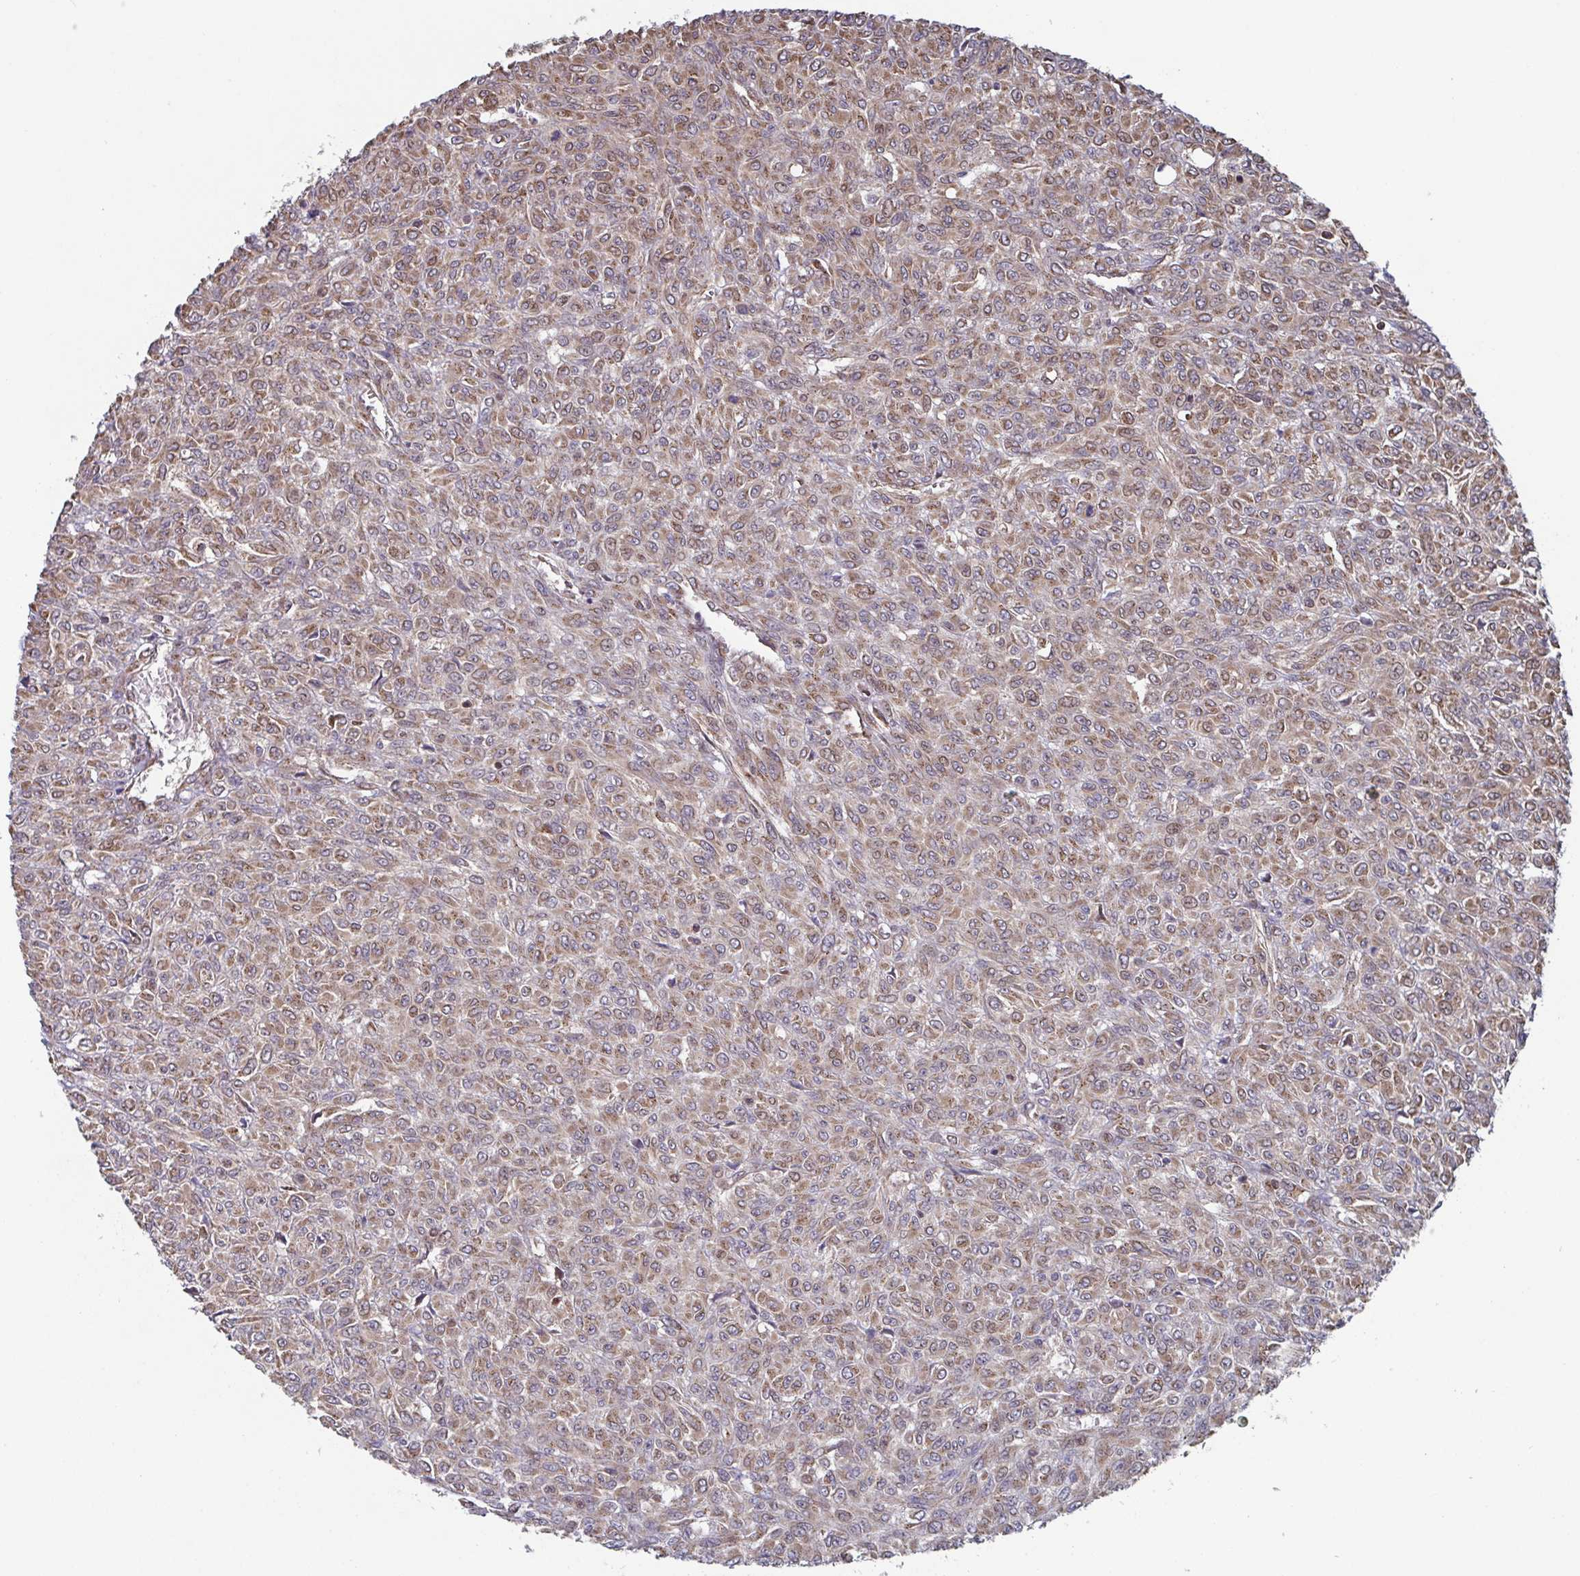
{"staining": {"intensity": "moderate", "quantity": ">75%", "location": "cytoplasmic/membranous"}, "tissue": "renal cancer", "cell_type": "Tumor cells", "image_type": "cancer", "snomed": [{"axis": "morphology", "description": "Adenocarcinoma, NOS"}, {"axis": "topography", "description": "Kidney"}], "caption": "Adenocarcinoma (renal) was stained to show a protein in brown. There is medium levels of moderate cytoplasmic/membranous positivity in about >75% of tumor cells.", "gene": "COPB1", "patient": {"sex": "male", "age": 58}}